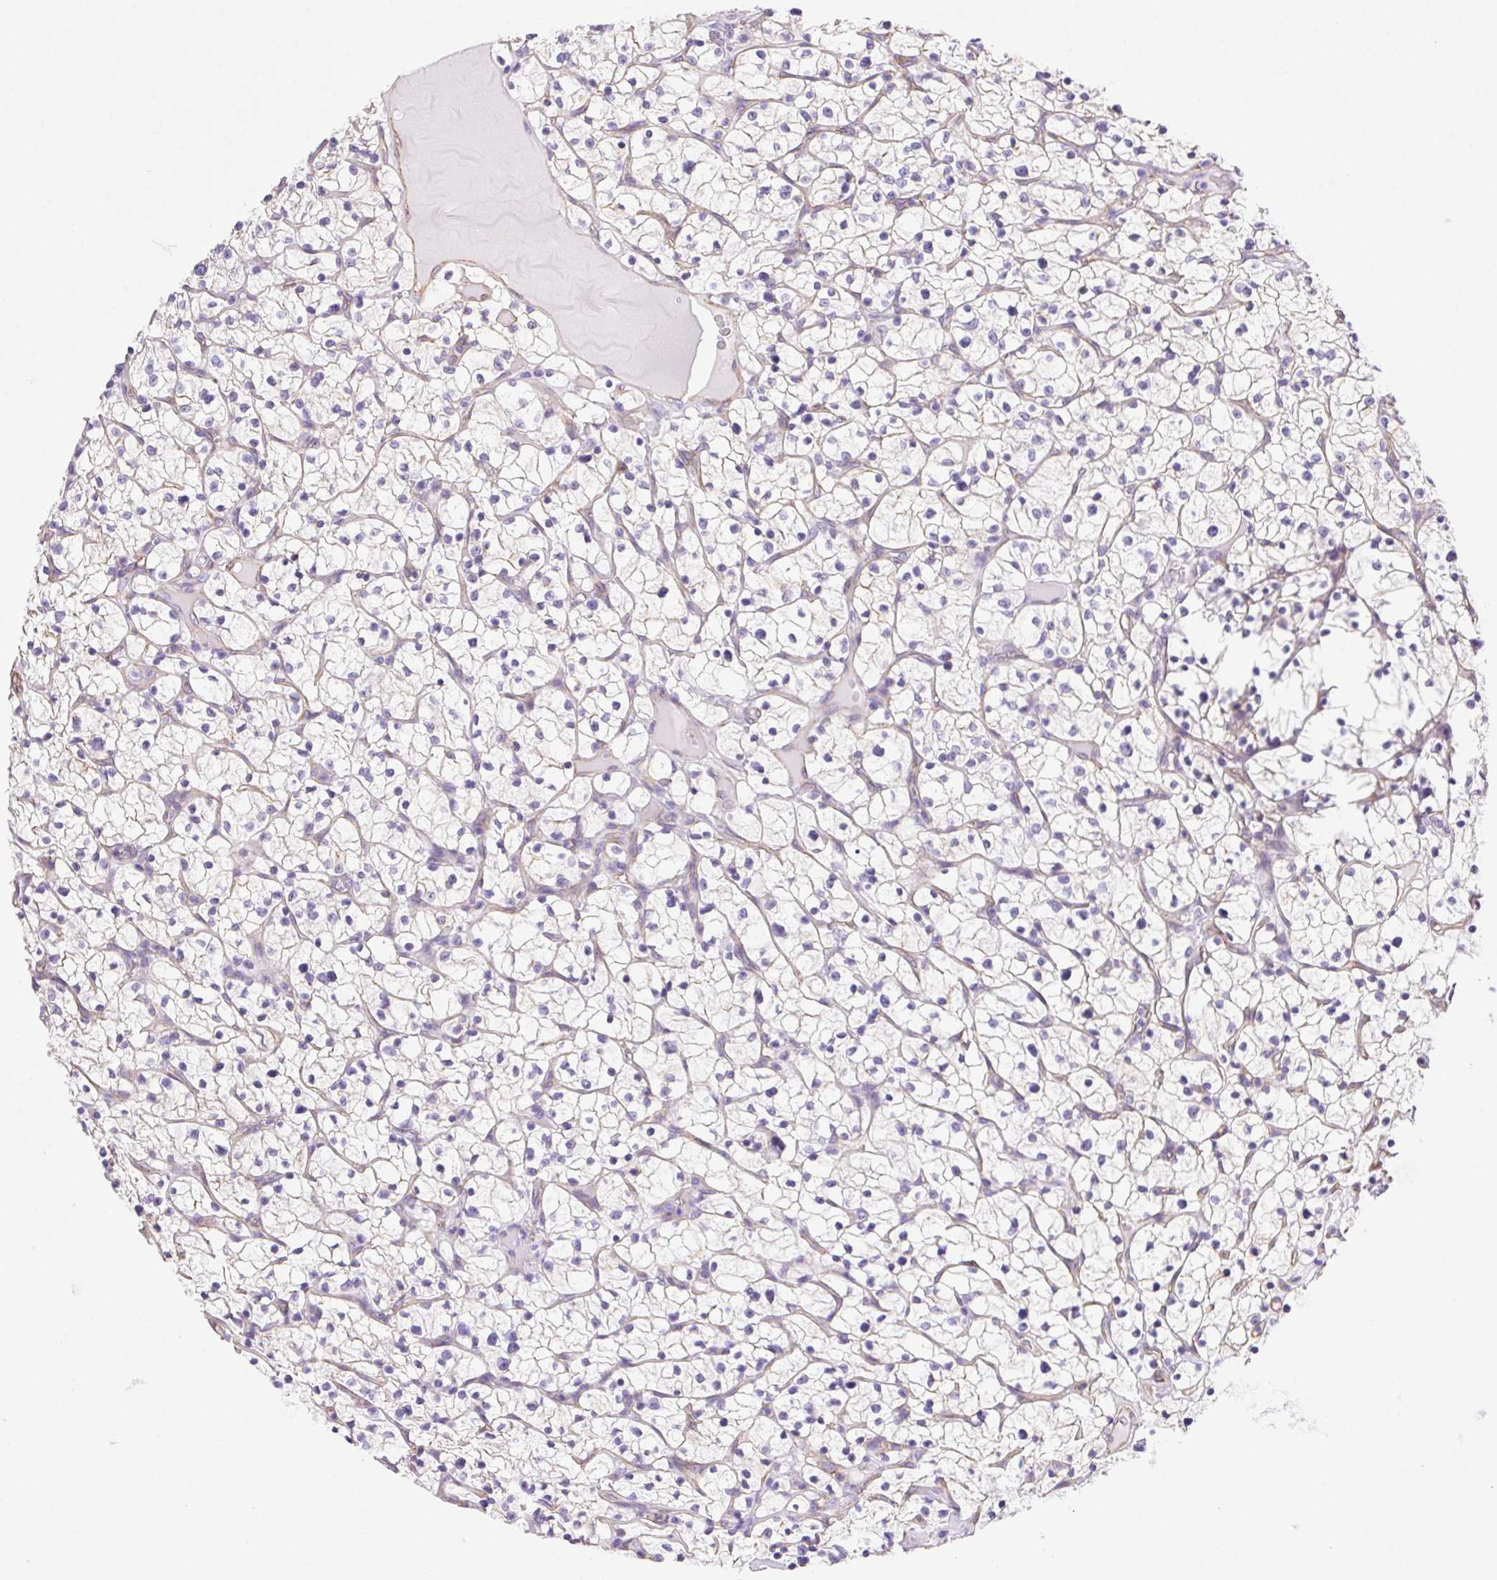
{"staining": {"intensity": "negative", "quantity": "none", "location": "none"}, "tissue": "renal cancer", "cell_type": "Tumor cells", "image_type": "cancer", "snomed": [{"axis": "morphology", "description": "Adenocarcinoma, NOS"}, {"axis": "topography", "description": "Kidney"}], "caption": "Tumor cells show no significant positivity in renal adenocarcinoma.", "gene": "SHCBP1L", "patient": {"sex": "female", "age": 64}}